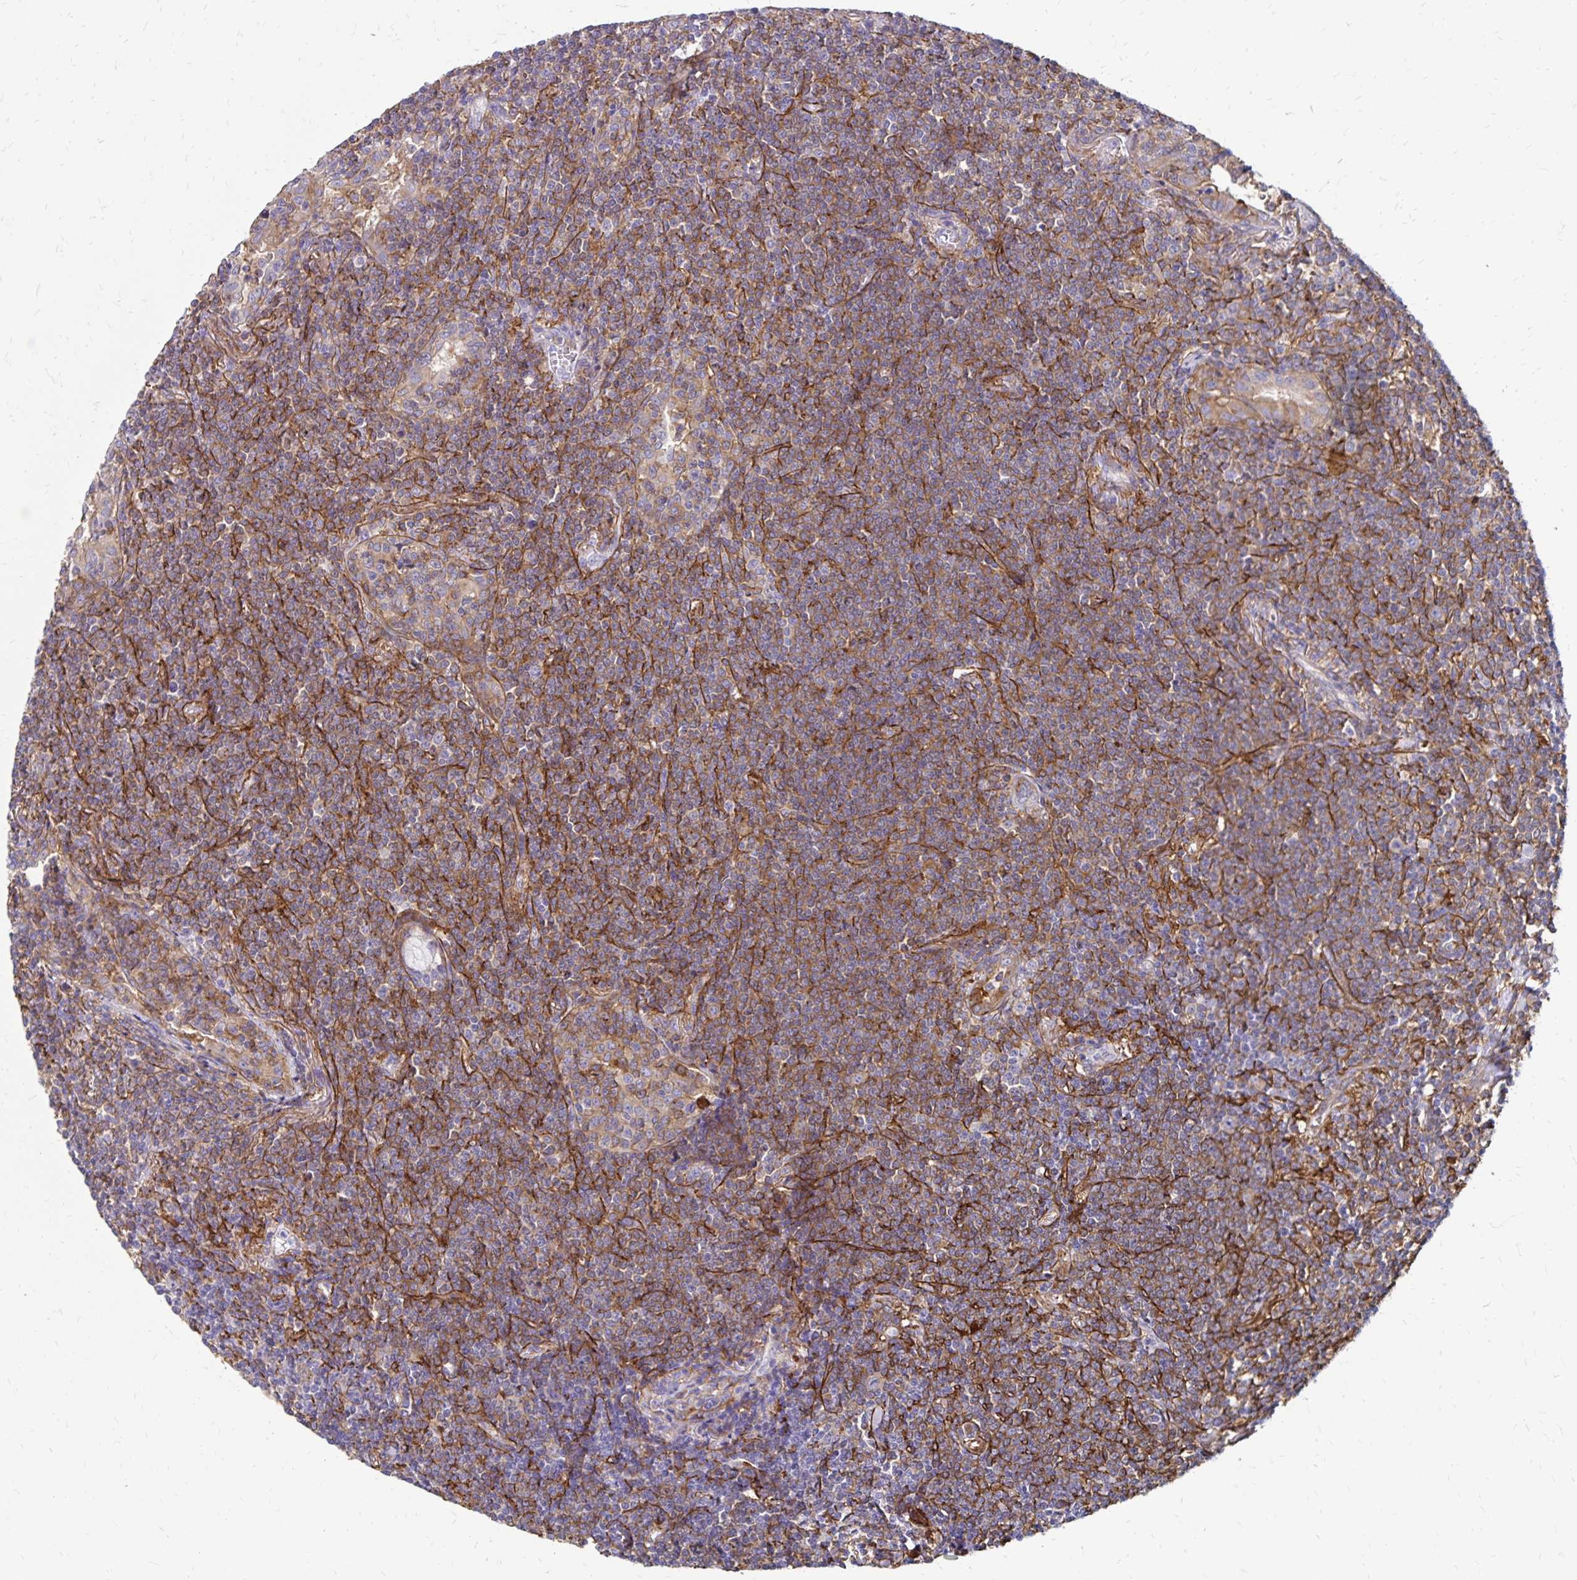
{"staining": {"intensity": "moderate", "quantity": "25%-75%", "location": "cytoplasmic/membranous"}, "tissue": "lymphoma", "cell_type": "Tumor cells", "image_type": "cancer", "snomed": [{"axis": "morphology", "description": "Malignant lymphoma, non-Hodgkin's type, Low grade"}, {"axis": "topography", "description": "Lung"}], "caption": "Human lymphoma stained for a protein (brown) displays moderate cytoplasmic/membranous positive staining in about 25%-75% of tumor cells.", "gene": "TNS3", "patient": {"sex": "female", "age": 71}}